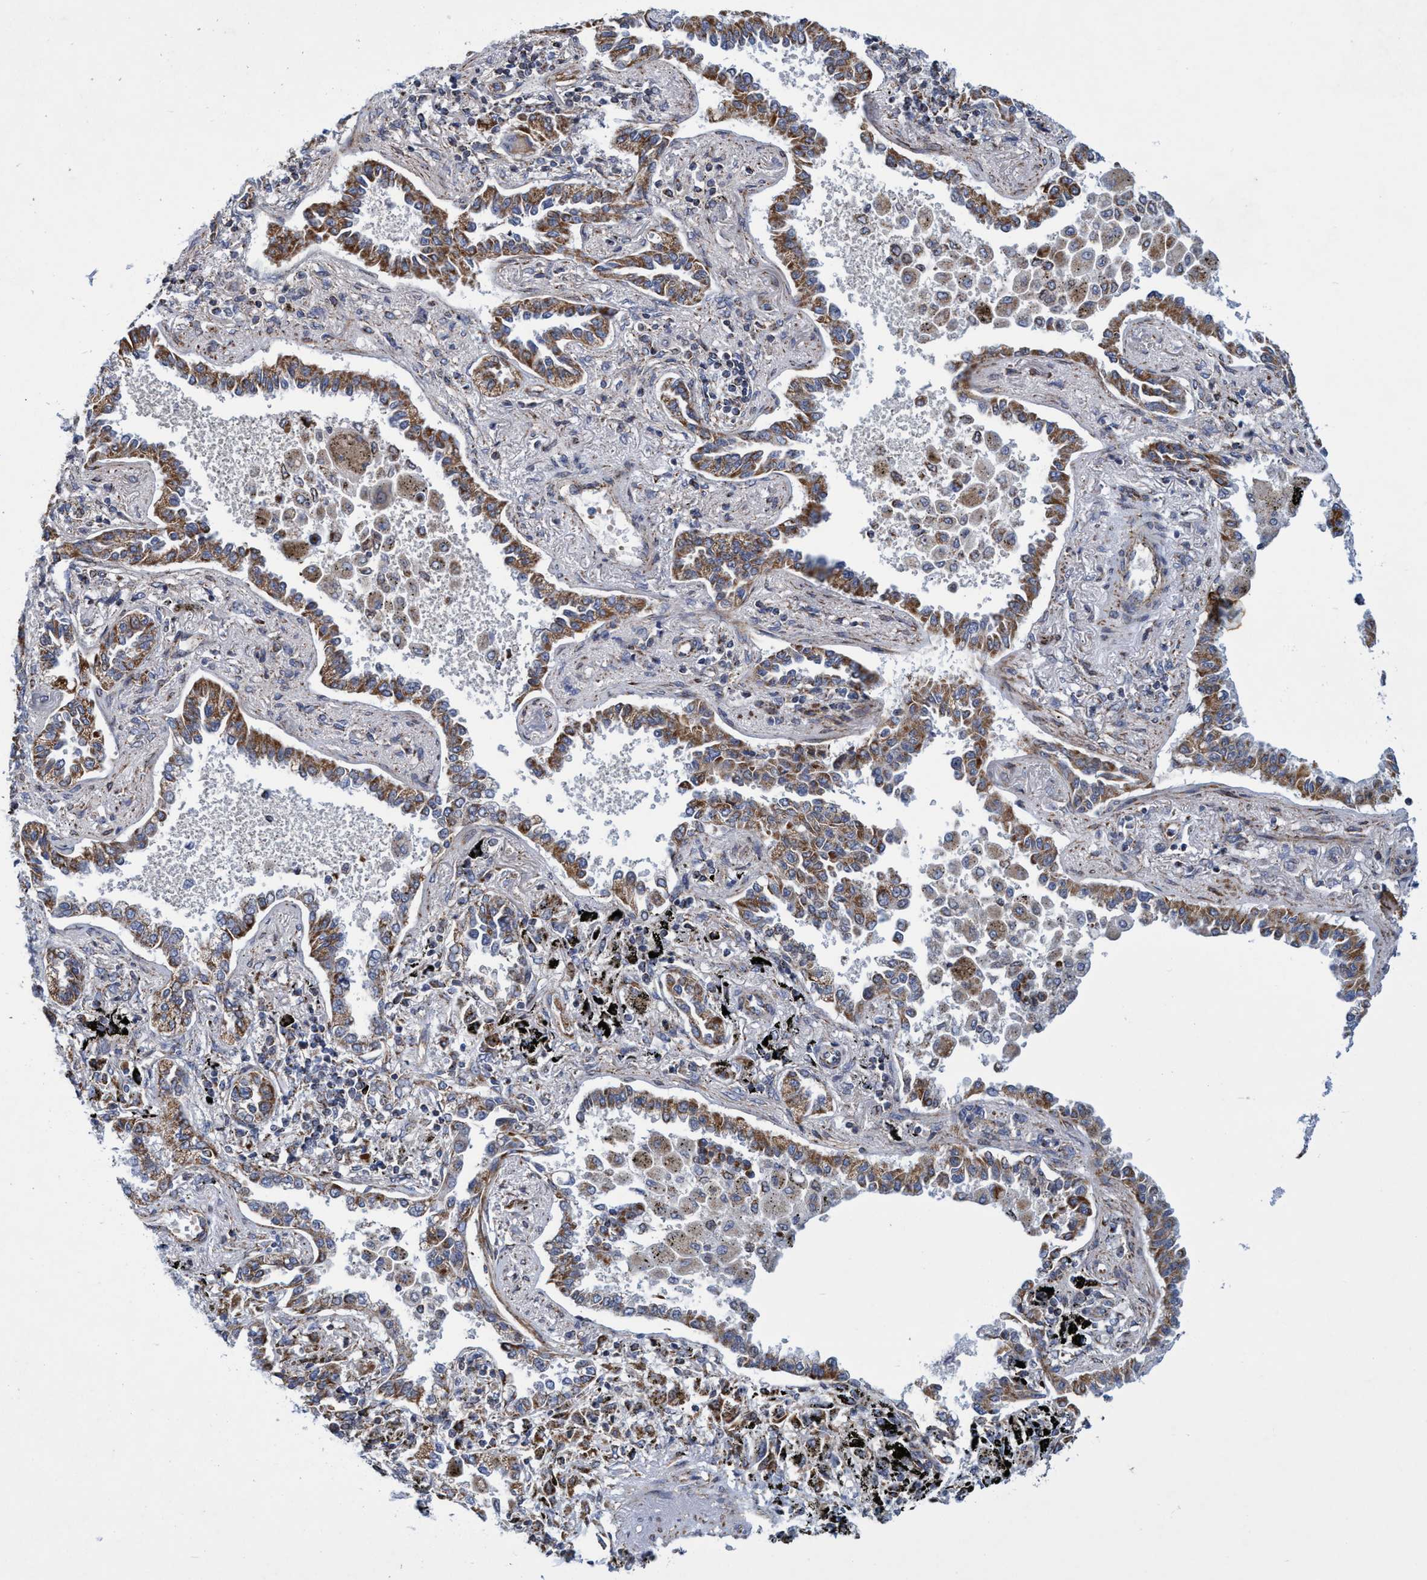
{"staining": {"intensity": "moderate", "quantity": ">75%", "location": "cytoplasmic/membranous"}, "tissue": "lung cancer", "cell_type": "Tumor cells", "image_type": "cancer", "snomed": [{"axis": "morphology", "description": "Normal tissue, NOS"}, {"axis": "morphology", "description": "Adenocarcinoma, NOS"}, {"axis": "topography", "description": "Lung"}], "caption": "Lung adenocarcinoma stained with a brown dye shows moderate cytoplasmic/membranous positive staining in approximately >75% of tumor cells.", "gene": "POLR1F", "patient": {"sex": "male", "age": 59}}